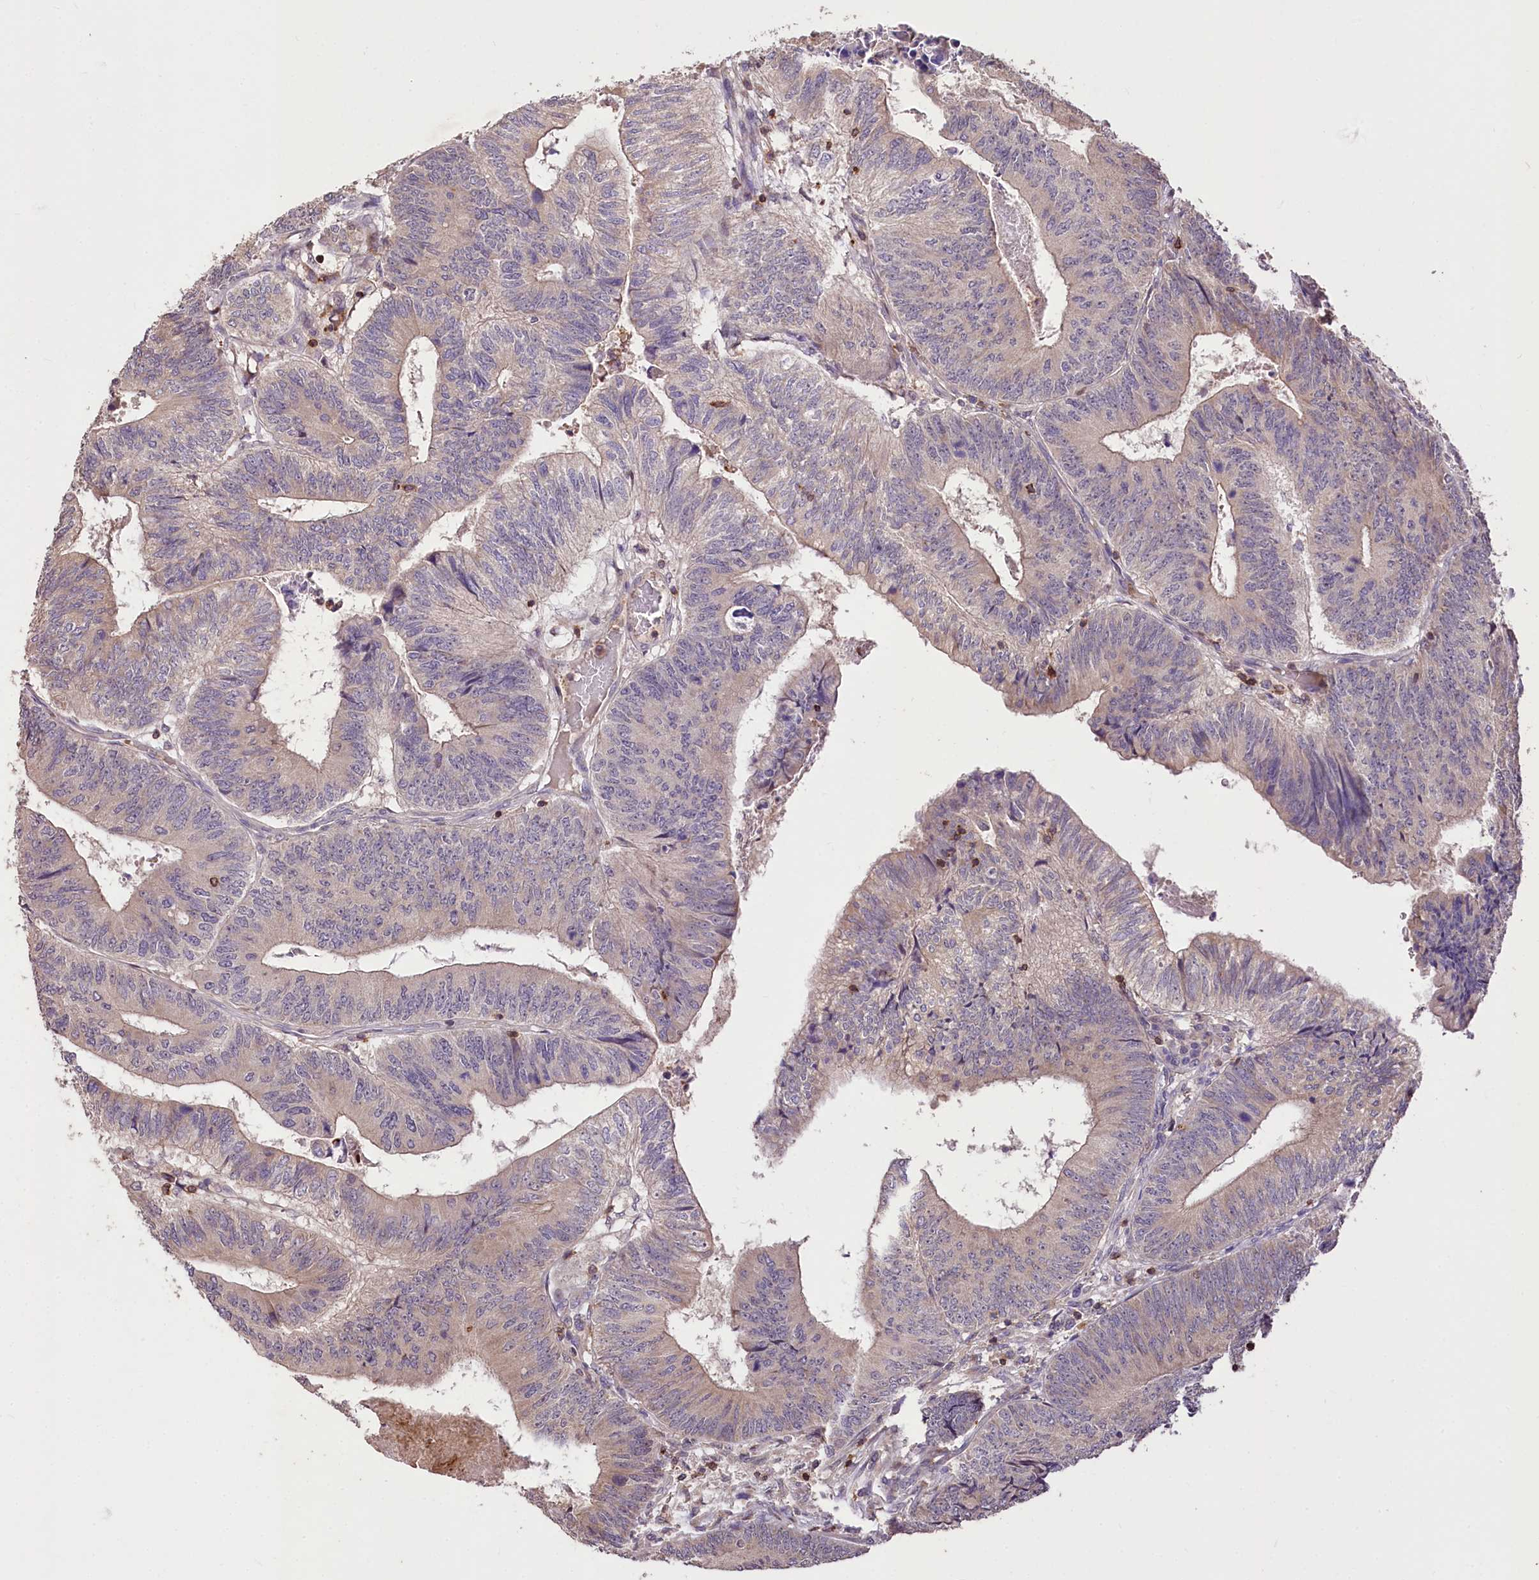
{"staining": {"intensity": "weak", "quantity": "<25%", "location": "cytoplasmic/membranous"}, "tissue": "colorectal cancer", "cell_type": "Tumor cells", "image_type": "cancer", "snomed": [{"axis": "morphology", "description": "Adenocarcinoma, NOS"}, {"axis": "topography", "description": "Colon"}], "caption": "Adenocarcinoma (colorectal) stained for a protein using immunohistochemistry (IHC) demonstrates no staining tumor cells.", "gene": "SERGEF", "patient": {"sex": "female", "age": 67}}